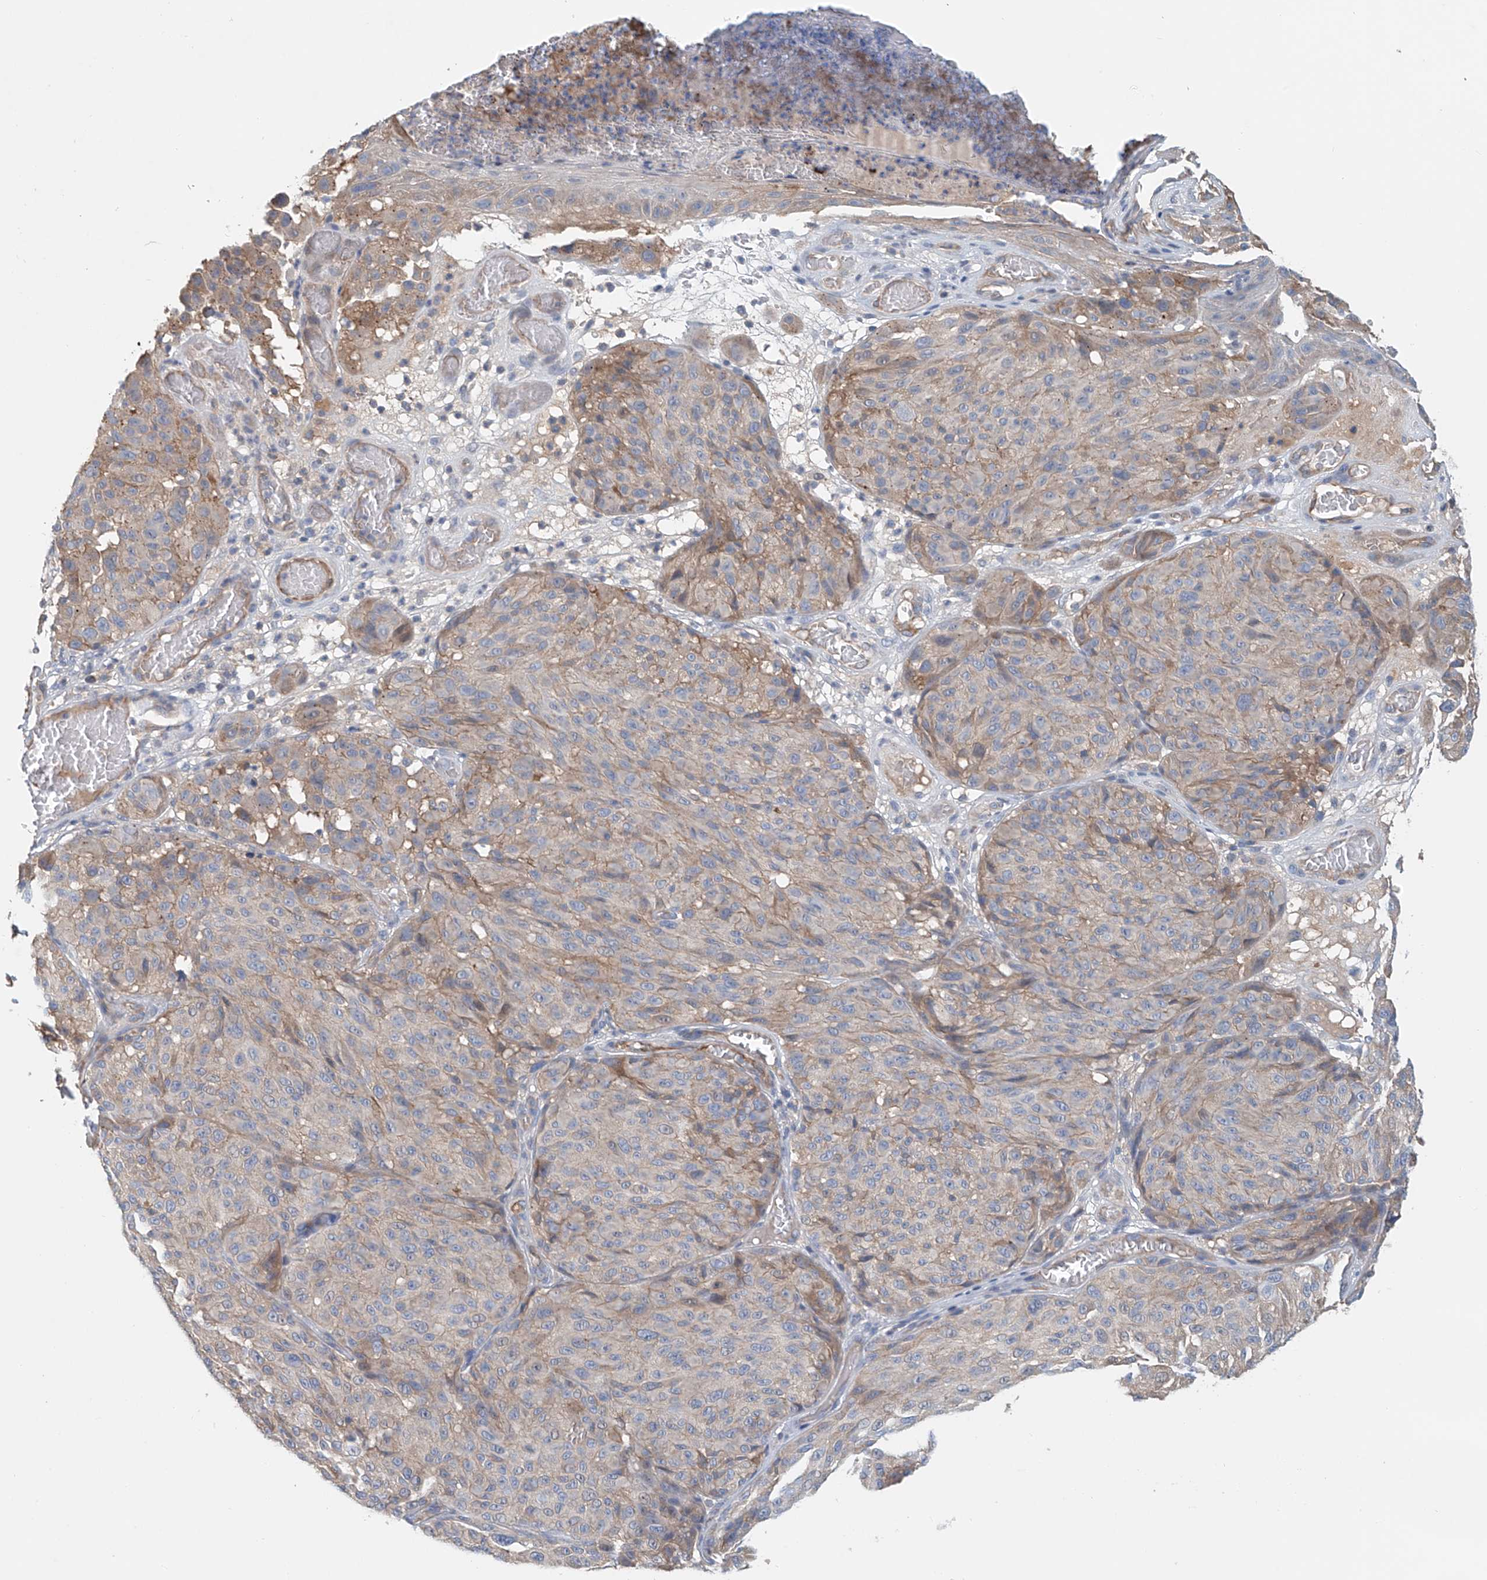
{"staining": {"intensity": "weak", "quantity": "<25%", "location": "cytoplasmic/membranous"}, "tissue": "melanoma", "cell_type": "Tumor cells", "image_type": "cancer", "snomed": [{"axis": "morphology", "description": "Malignant melanoma, NOS"}, {"axis": "topography", "description": "Skin"}], "caption": "Tumor cells show no significant protein expression in melanoma. Nuclei are stained in blue.", "gene": "FRYL", "patient": {"sex": "male", "age": 83}}